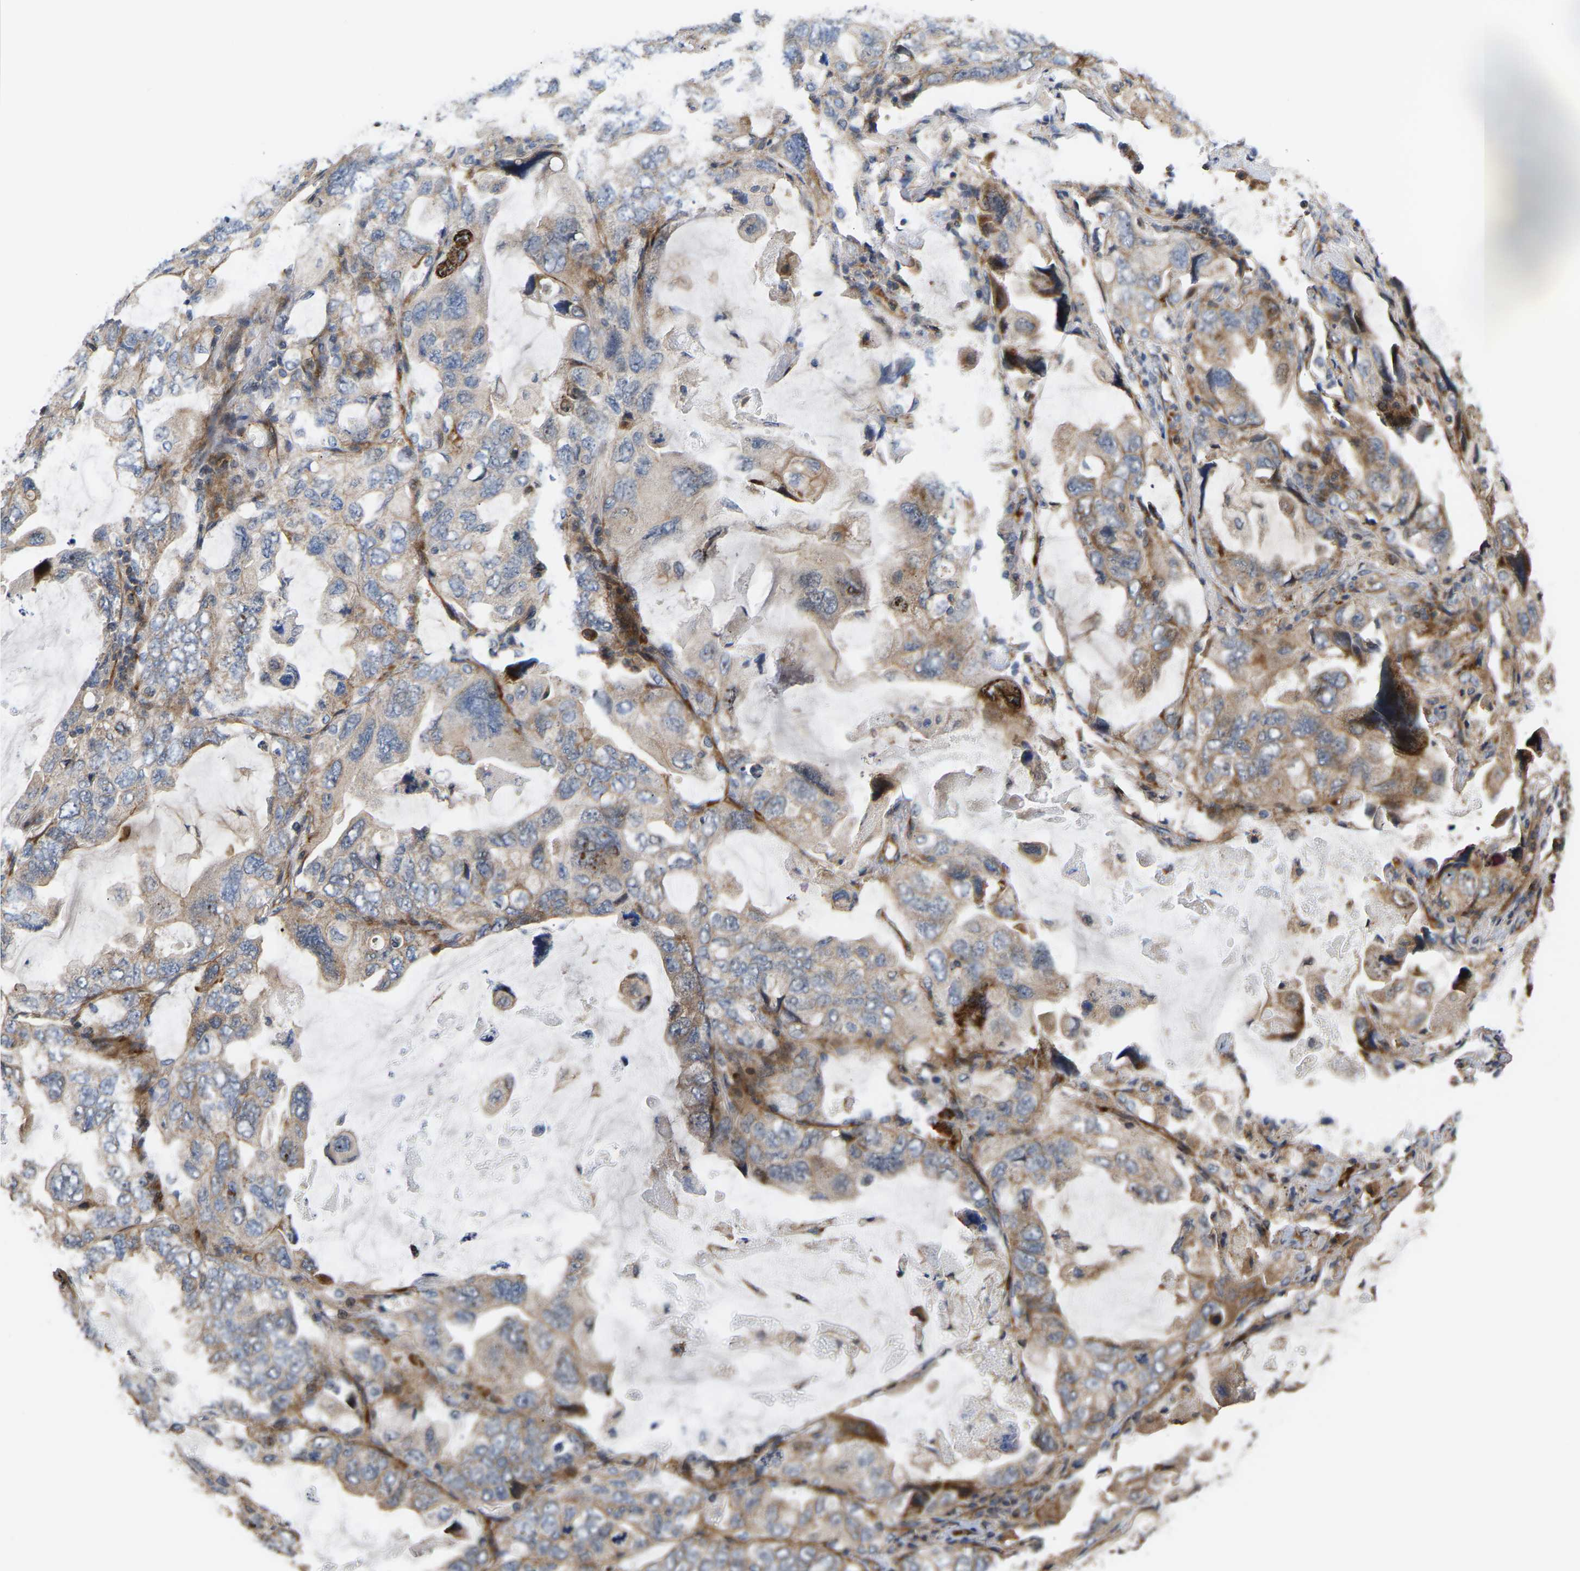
{"staining": {"intensity": "moderate", "quantity": "25%-75%", "location": "cytoplasmic/membranous"}, "tissue": "lung cancer", "cell_type": "Tumor cells", "image_type": "cancer", "snomed": [{"axis": "morphology", "description": "Squamous cell carcinoma, NOS"}, {"axis": "topography", "description": "Lung"}], "caption": "Brown immunohistochemical staining in human squamous cell carcinoma (lung) exhibits moderate cytoplasmic/membranous staining in about 25%-75% of tumor cells.", "gene": "STAU1", "patient": {"sex": "female", "age": 73}}